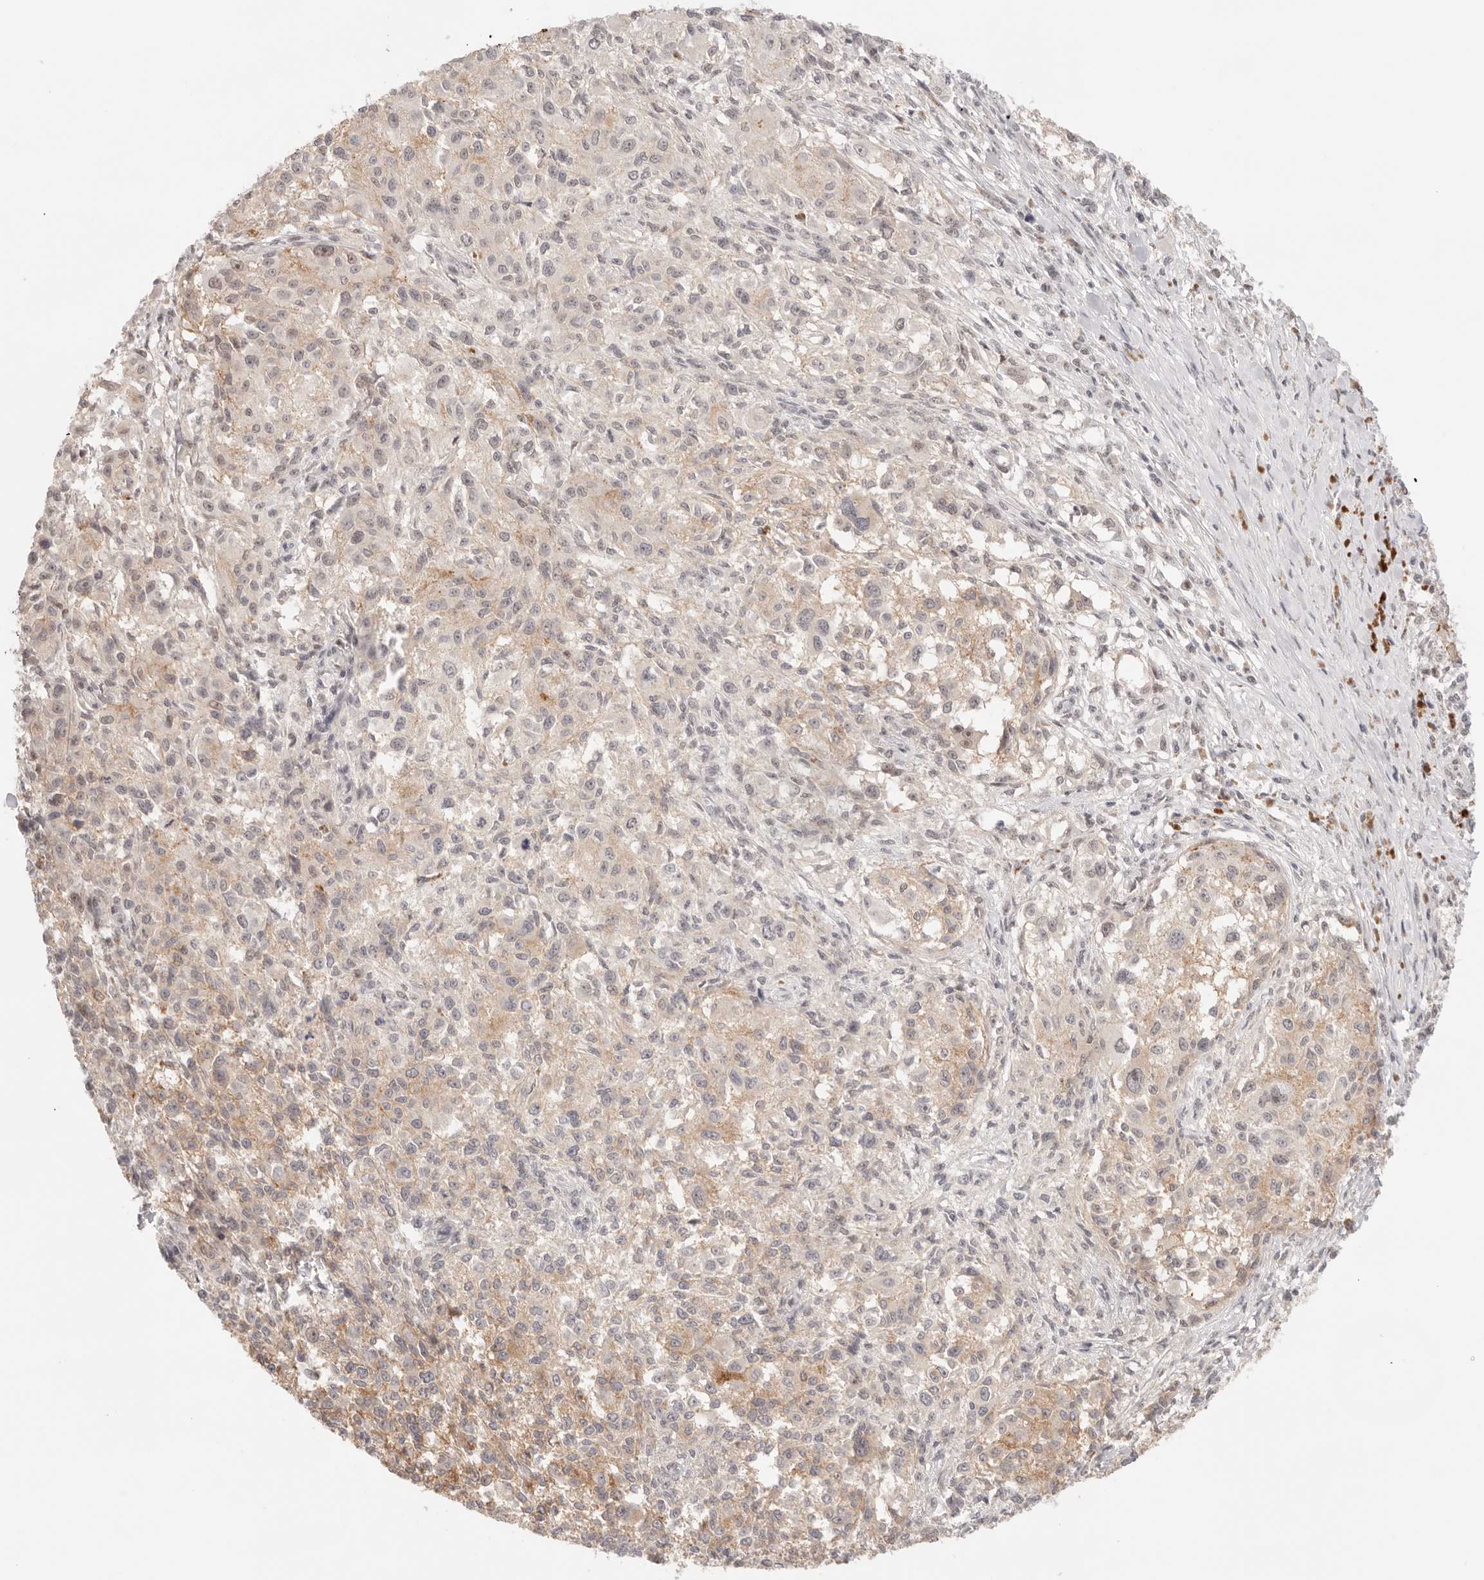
{"staining": {"intensity": "weak", "quantity": "<25%", "location": "cytoplasmic/membranous,nuclear"}, "tissue": "melanoma", "cell_type": "Tumor cells", "image_type": "cancer", "snomed": [{"axis": "morphology", "description": "Necrosis, NOS"}, {"axis": "morphology", "description": "Malignant melanoma, NOS"}, {"axis": "topography", "description": "Skin"}], "caption": "Tumor cells are negative for protein expression in human melanoma.", "gene": "GTF2E2", "patient": {"sex": "female", "age": 87}}